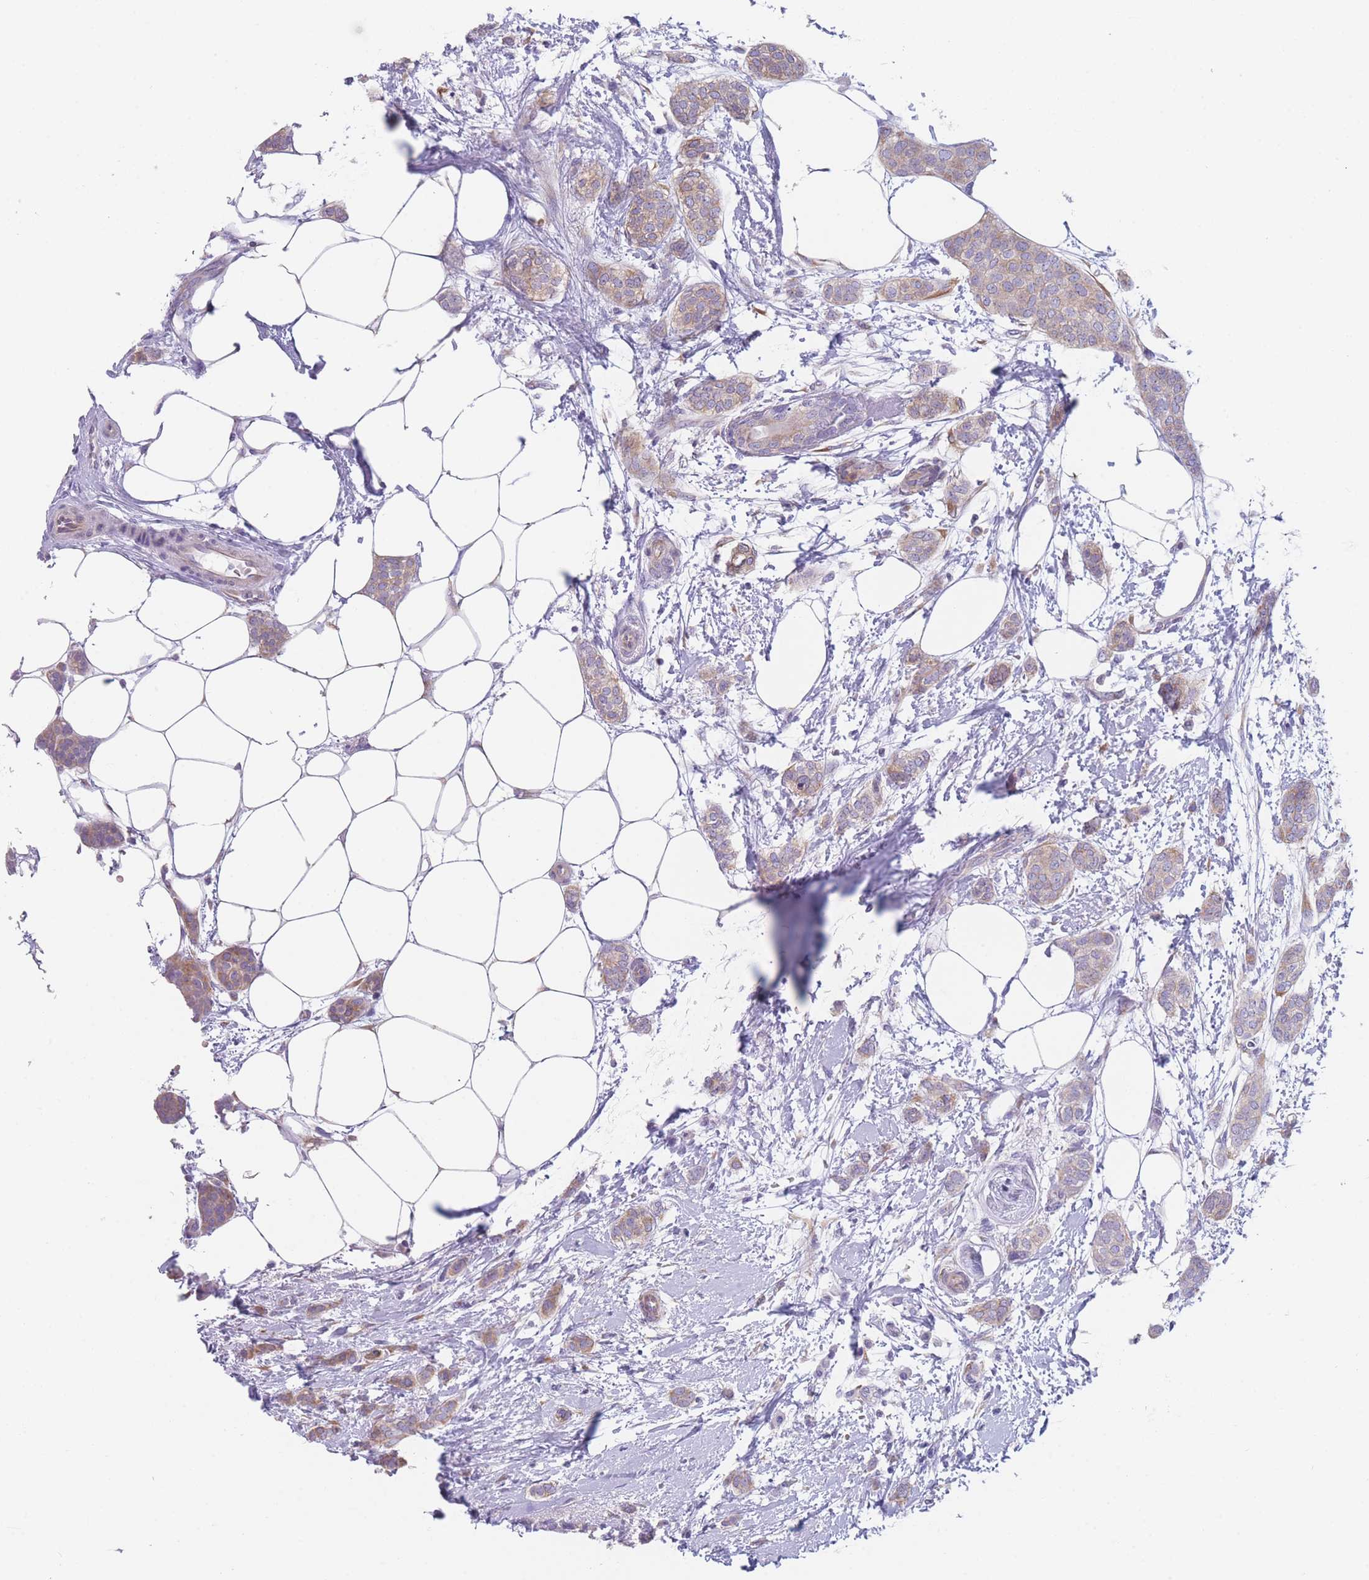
{"staining": {"intensity": "weak", "quantity": ">75%", "location": "cytoplasmic/membranous"}, "tissue": "breast cancer", "cell_type": "Tumor cells", "image_type": "cancer", "snomed": [{"axis": "morphology", "description": "Duct carcinoma"}, {"axis": "topography", "description": "Breast"}], "caption": "Human breast intraductal carcinoma stained with a protein marker reveals weak staining in tumor cells.", "gene": "AK9", "patient": {"sex": "female", "age": 72}}